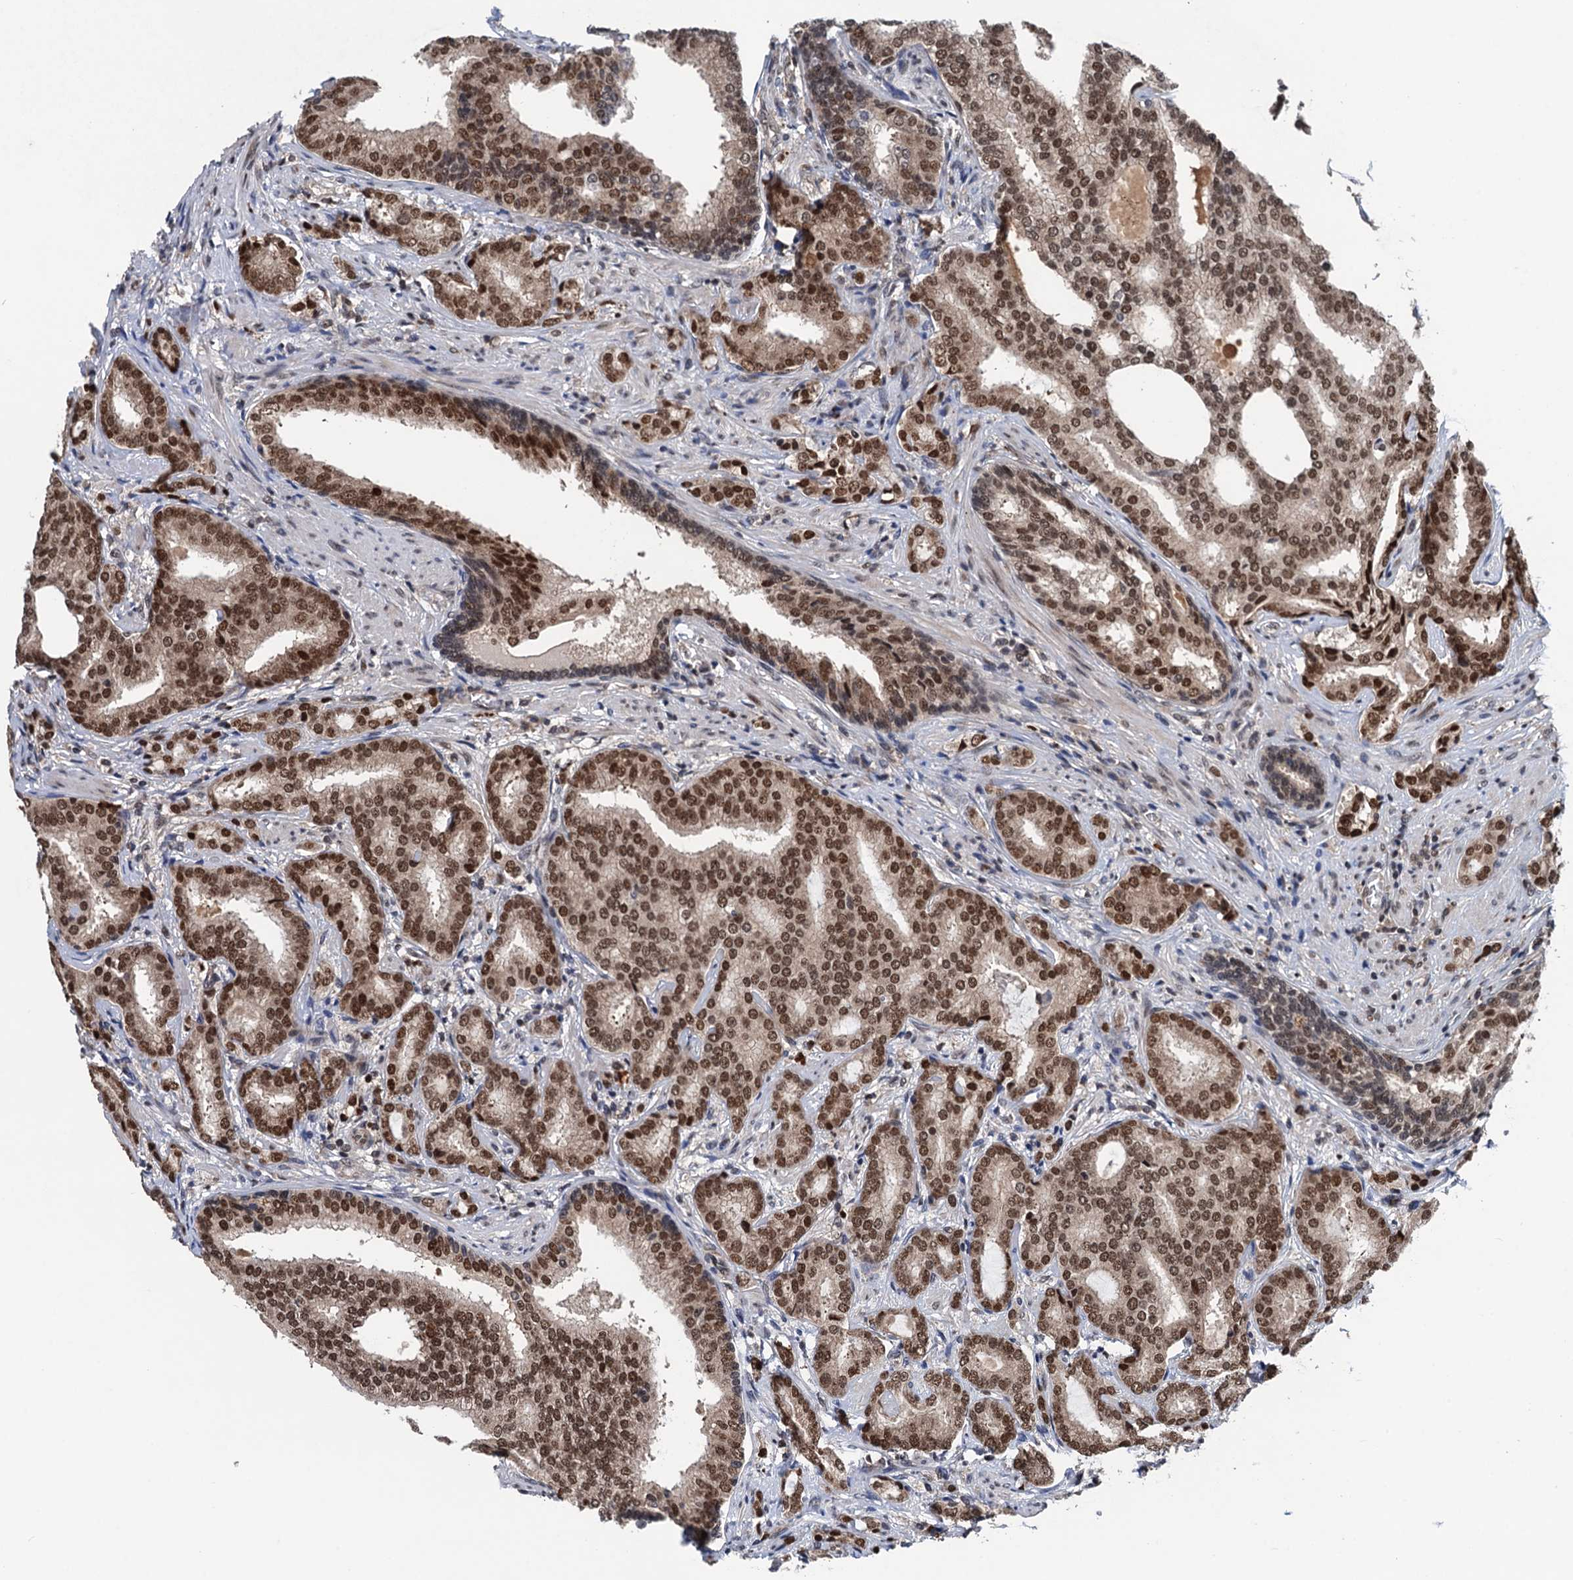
{"staining": {"intensity": "moderate", "quantity": ">75%", "location": "nuclear"}, "tissue": "prostate cancer", "cell_type": "Tumor cells", "image_type": "cancer", "snomed": [{"axis": "morphology", "description": "Adenocarcinoma, High grade"}, {"axis": "topography", "description": "Prostate"}], "caption": "IHC histopathology image of neoplastic tissue: adenocarcinoma (high-grade) (prostate) stained using IHC shows medium levels of moderate protein expression localized specifically in the nuclear of tumor cells, appearing as a nuclear brown color.", "gene": "RASSF4", "patient": {"sex": "male", "age": 63}}